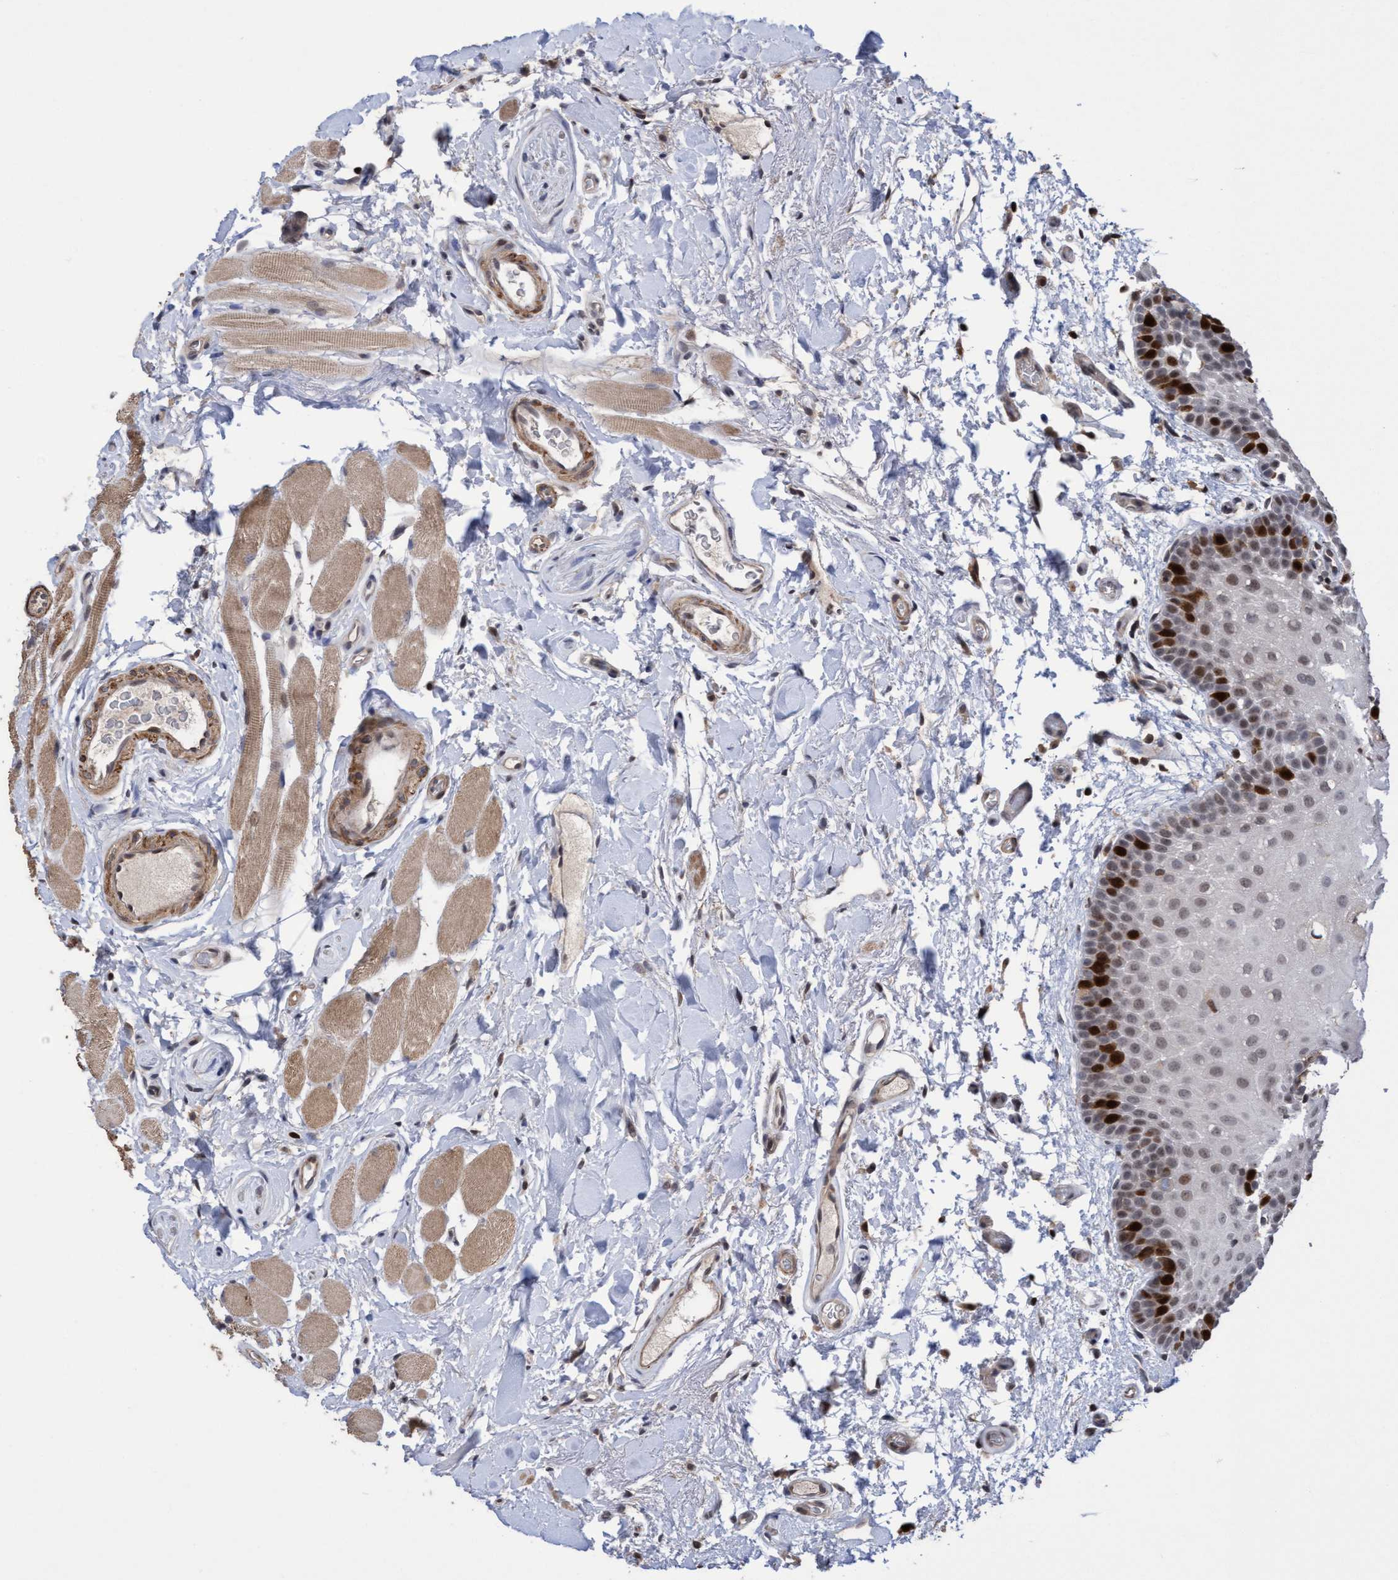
{"staining": {"intensity": "strong", "quantity": "<25%", "location": "cytoplasmic/membranous,nuclear"}, "tissue": "oral mucosa", "cell_type": "Squamous epithelial cells", "image_type": "normal", "snomed": [{"axis": "morphology", "description": "Normal tissue, NOS"}, {"axis": "topography", "description": "Oral tissue"}], "caption": "Benign oral mucosa was stained to show a protein in brown. There is medium levels of strong cytoplasmic/membranous,nuclear staining in about <25% of squamous epithelial cells. The protein of interest is stained brown, and the nuclei are stained in blue (DAB IHC with brightfield microscopy, high magnification).", "gene": "SLBP", "patient": {"sex": "male", "age": 62}}